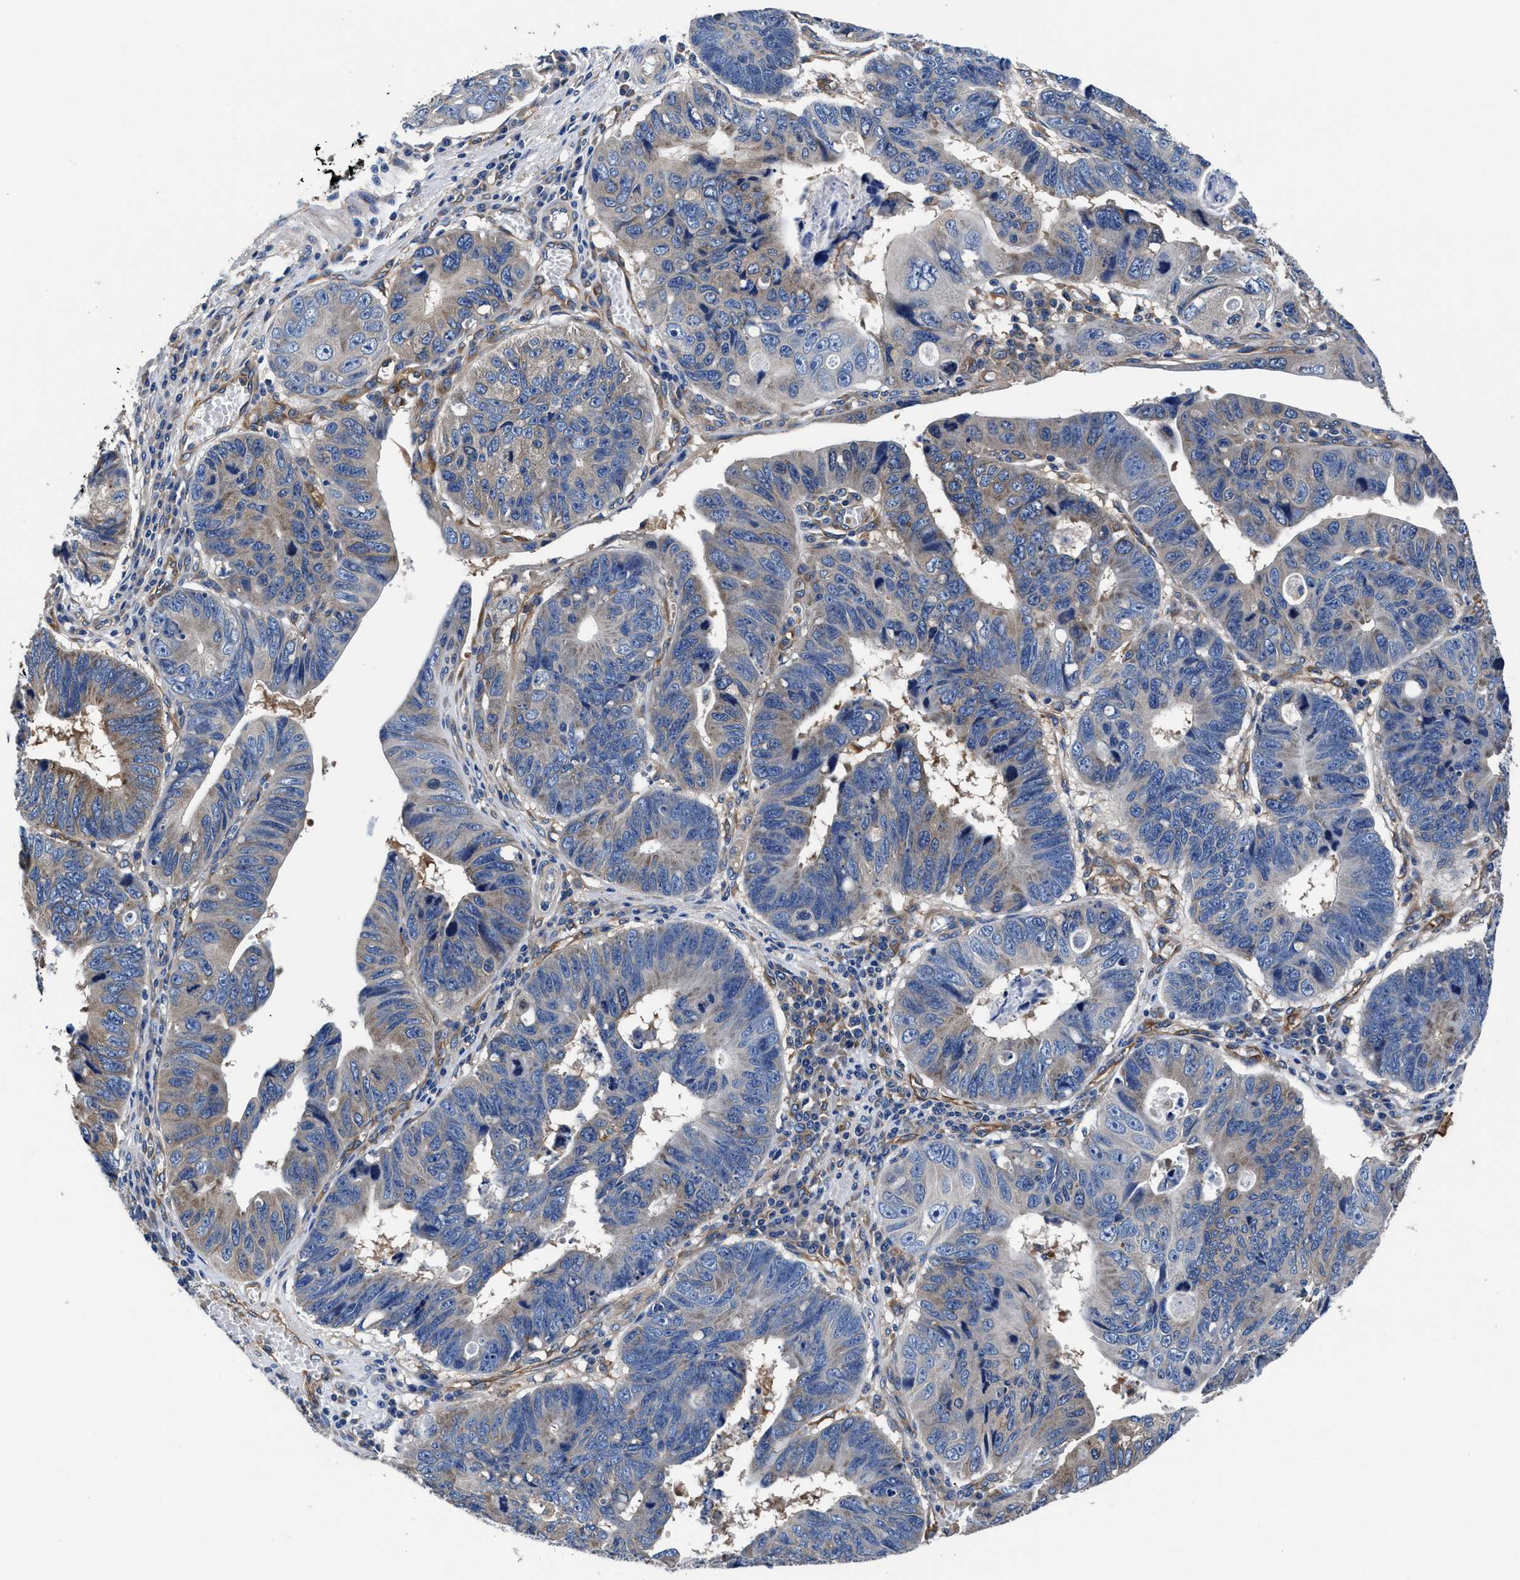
{"staining": {"intensity": "weak", "quantity": "<25%", "location": "cytoplasmic/membranous"}, "tissue": "stomach cancer", "cell_type": "Tumor cells", "image_type": "cancer", "snomed": [{"axis": "morphology", "description": "Adenocarcinoma, NOS"}, {"axis": "topography", "description": "Stomach"}], "caption": "A histopathology image of human stomach adenocarcinoma is negative for staining in tumor cells. The staining was performed using DAB to visualize the protein expression in brown, while the nuclei were stained in blue with hematoxylin (Magnification: 20x).", "gene": "SH3GL1", "patient": {"sex": "male", "age": 59}}